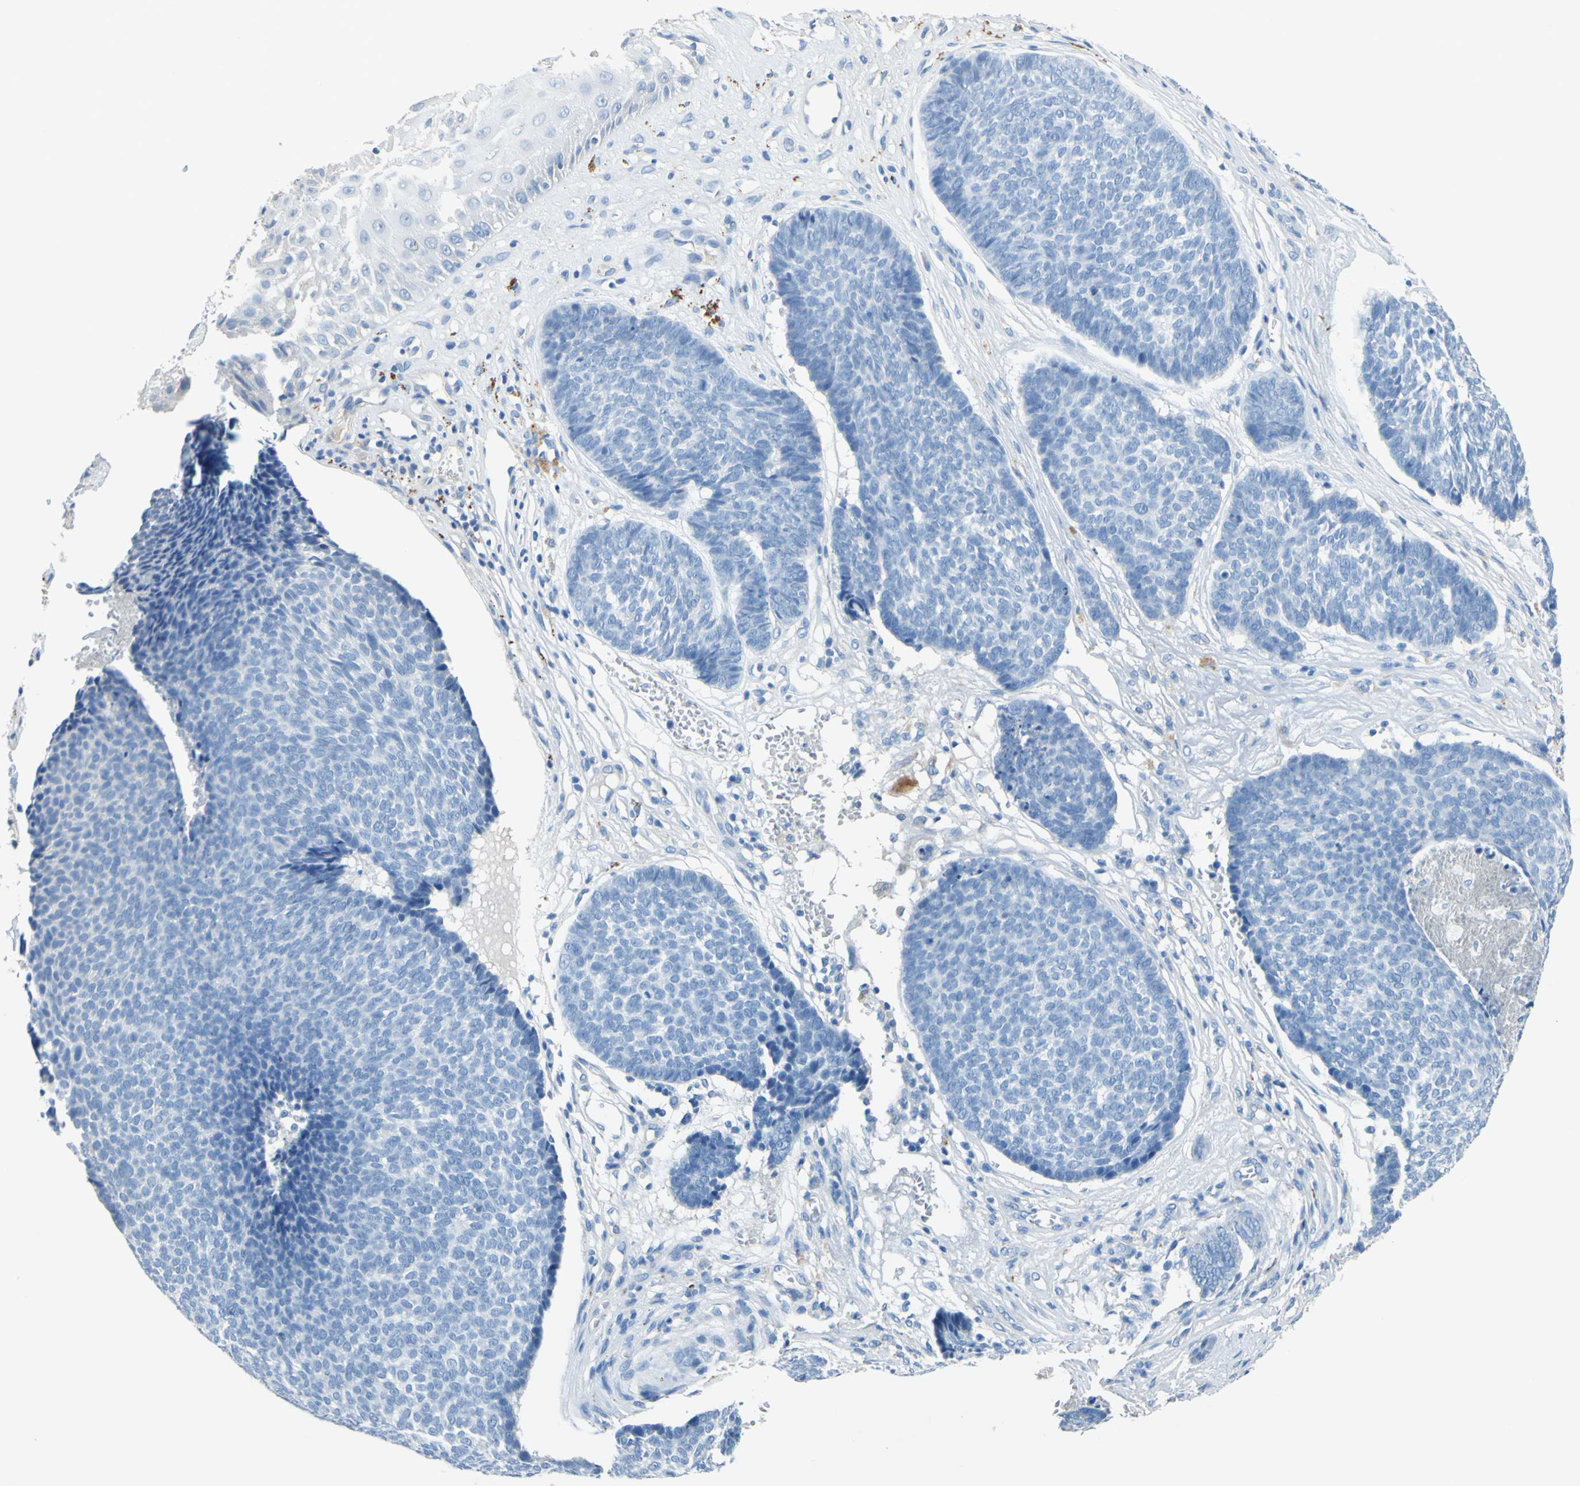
{"staining": {"intensity": "negative", "quantity": "none", "location": "none"}, "tissue": "skin cancer", "cell_type": "Tumor cells", "image_type": "cancer", "snomed": [{"axis": "morphology", "description": "Basal cell carcinoma"}, {"axis": "topography", "description": "Skin"}], "caption": "IHC photomicrograph of neoplastic tissue: human skin basal cell carcinoma stained with DAB (3,3'-diaminobenzidine) shows no significant protein staining in tumor cells.", "gene": "CDH10", "patient": {"sex": "male", "age": 84}}